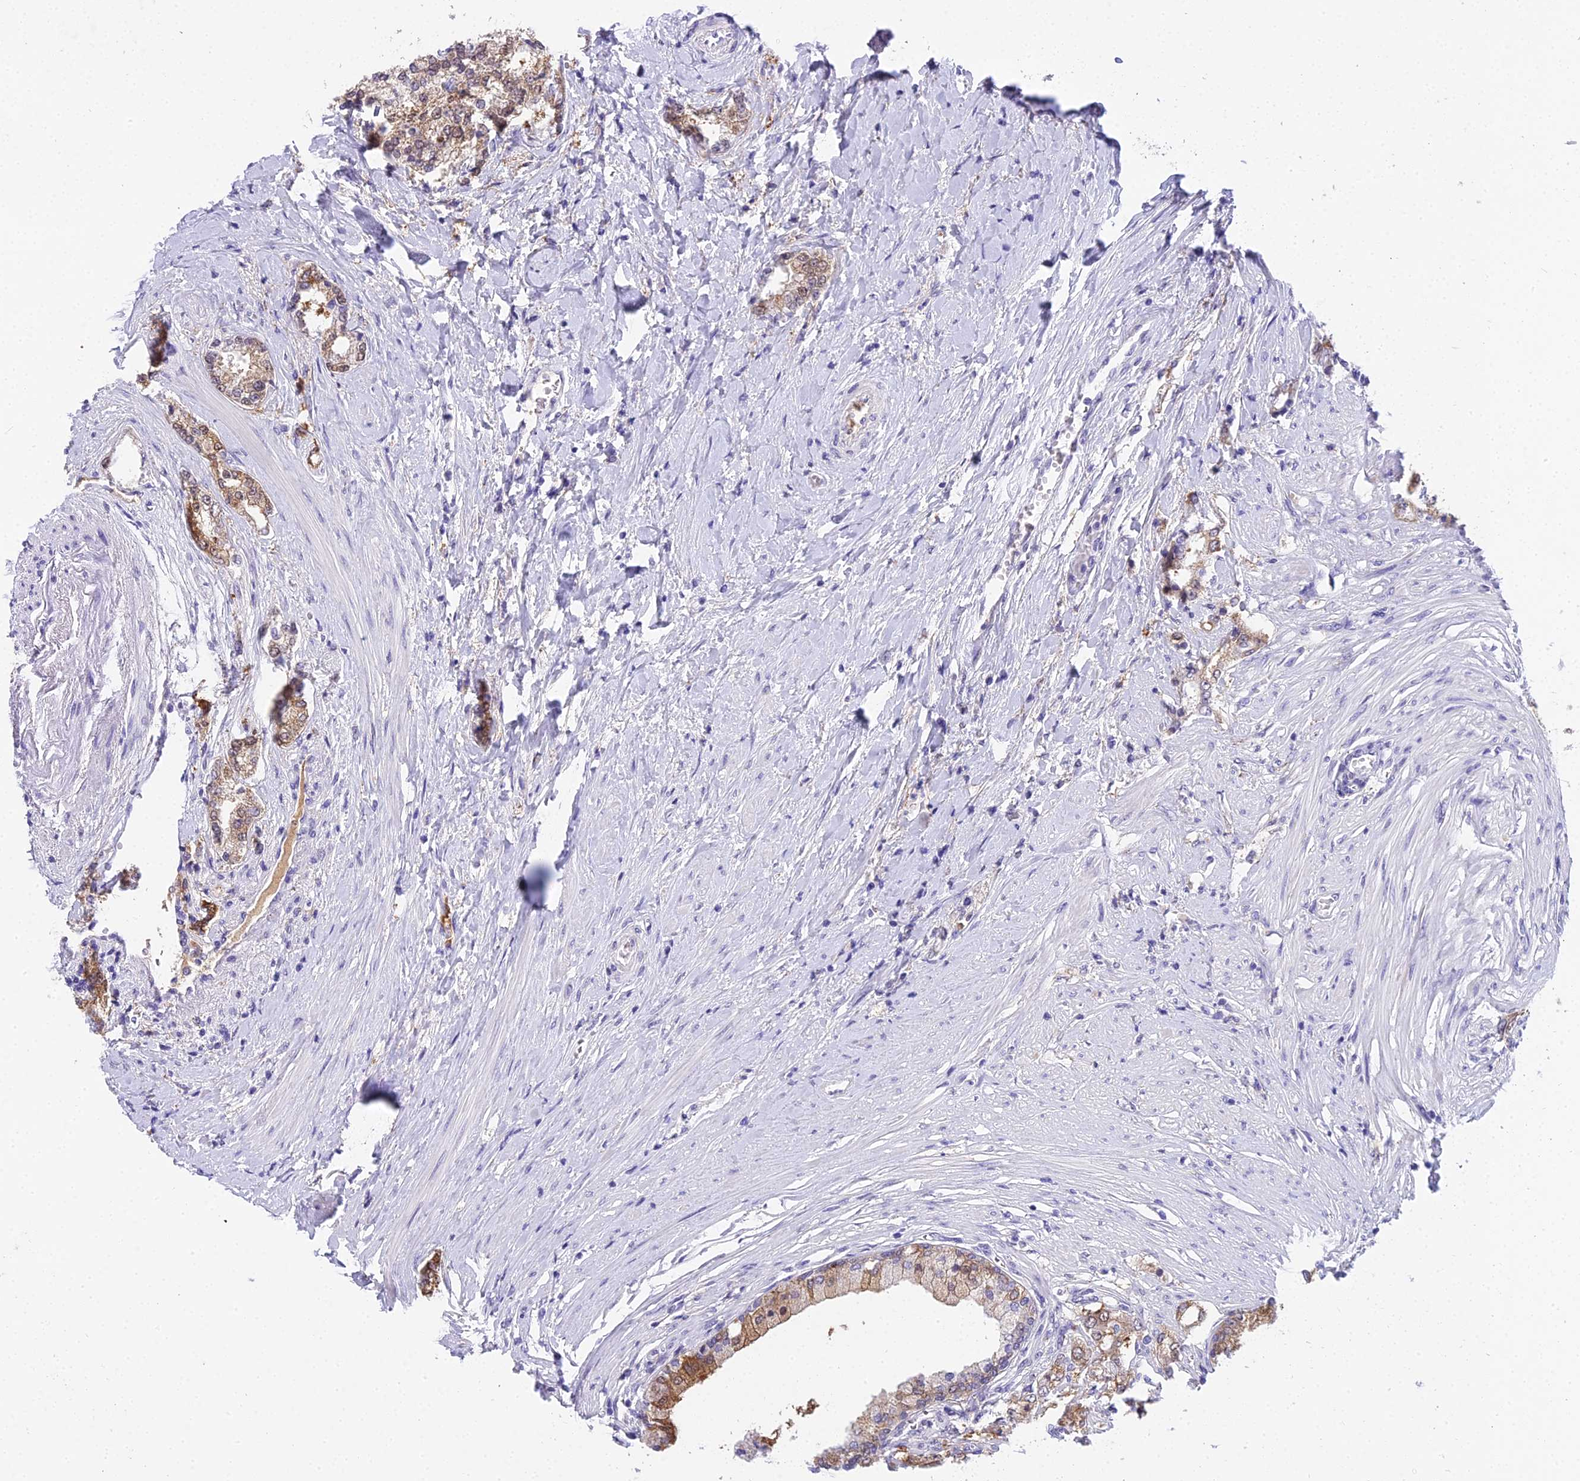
{"staining": {"intensity": "moderate", "quantity": "<25%", "location": "cytoplasmic/membranous"}, "tissue": "prostate cancer", "cell_type": "Tumor cells", "image_type": "cancer", "snomed": [{"axis": "morphology", "description": "Adenocarcinoma, High grade"}, {"axis": "topography", "description": "Prostate"}], "caption": "Immunohistochemistry (IHC) histopathology image of prostate high-grade adenocarcinoma stained for a protein (brown), which reveals low levels of moderate cytoplasmic/membranous expression in about <25% of tumor cells.", "gene": "MAT2A", "patient": {"sex": "male", "age": 64}}